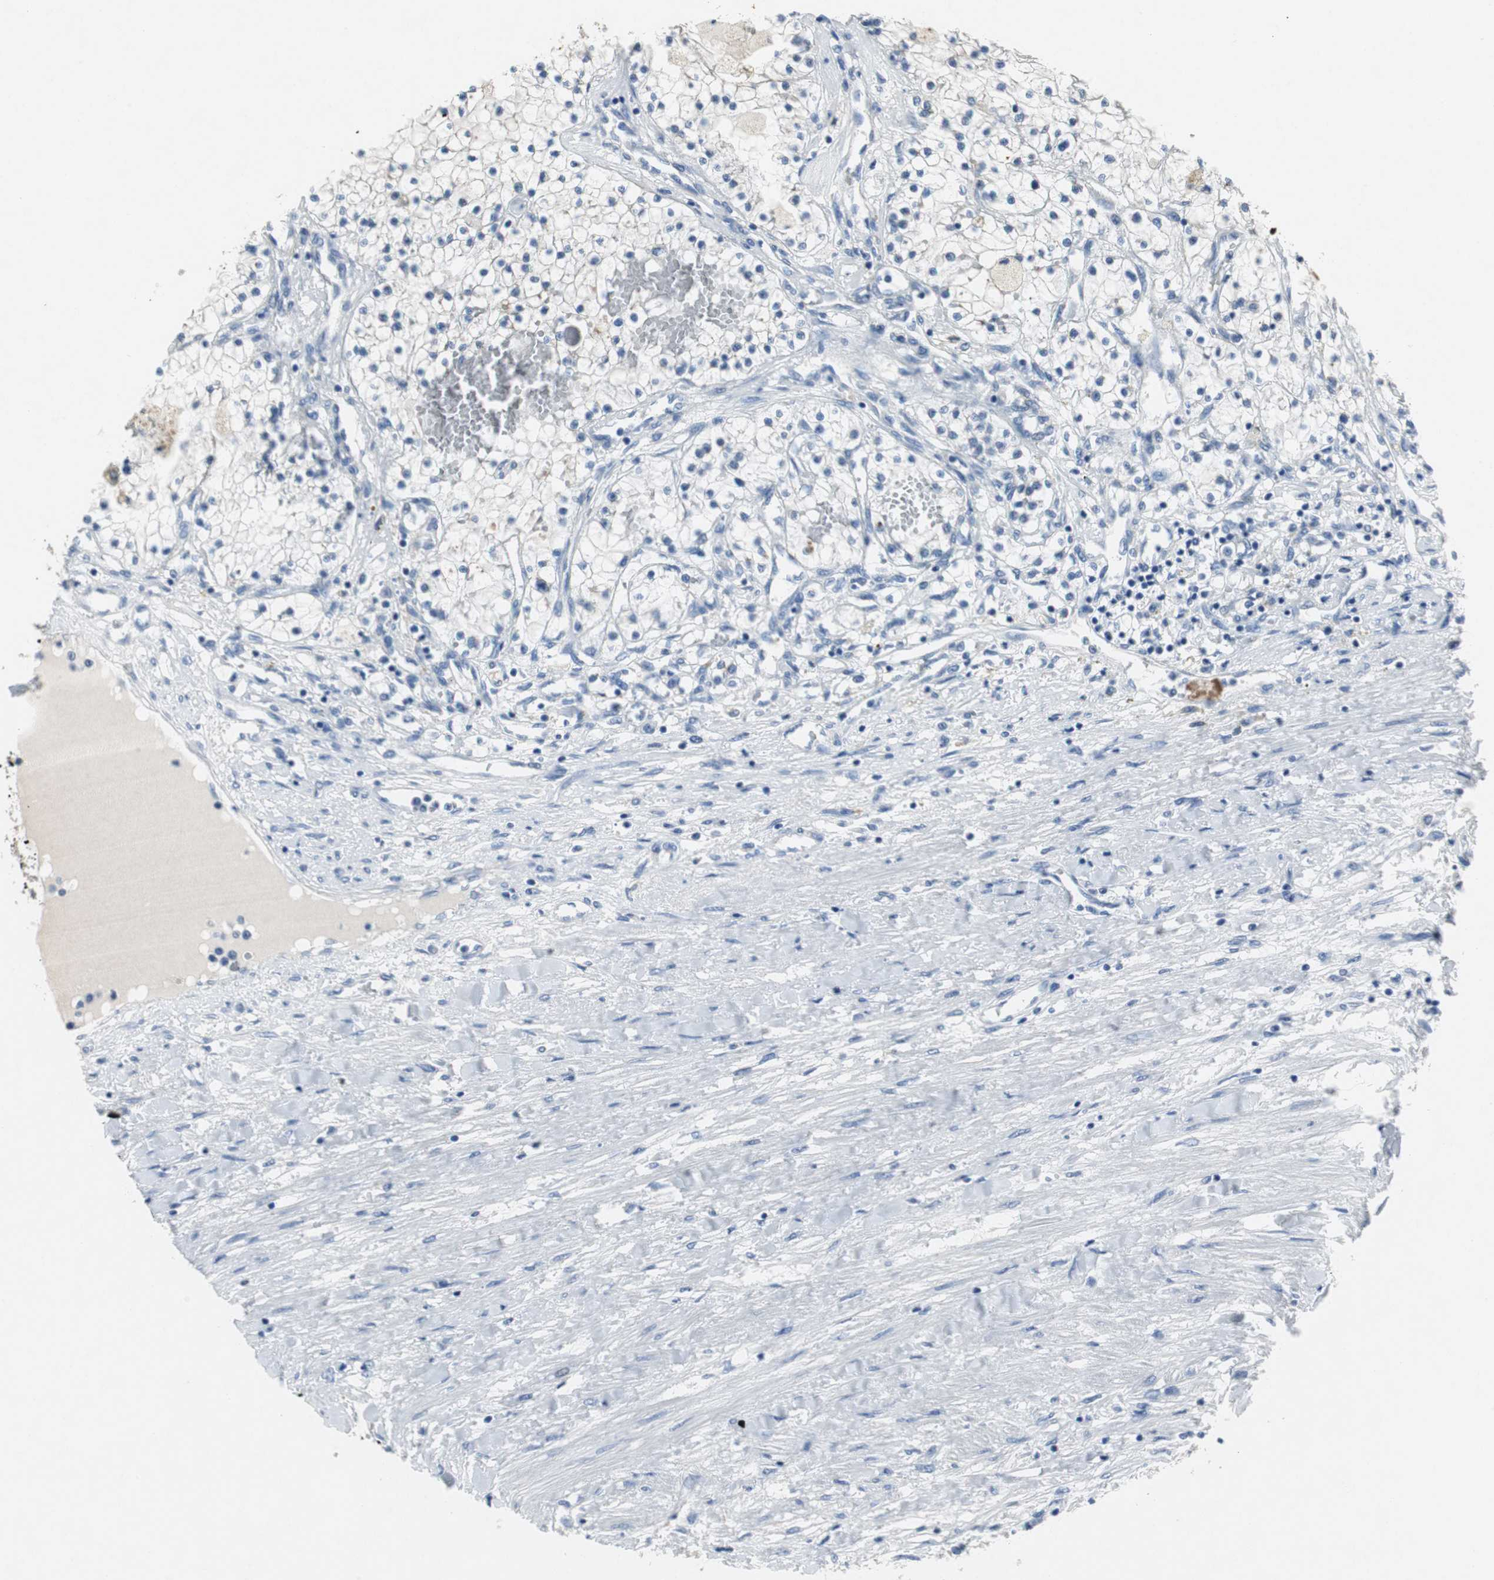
{"staining": {"intensity": "negative", "quantity": "none", "location": "none"}, "tissue": "renal cancer", "cell_type": "Tumor cells", "image_type": "cancer", "snomed": [{"axis": "morphology", "description": "Adenocarcinoma, NOS"}, {"axis": "topography", "description": "Kidney"}], "caption": "Image shows no protein expression in tumor cells of renal cancer (adenocarcinoma) tissue.", "gene": "LRP2", "patient": {"sex": "male", "age": 68}}